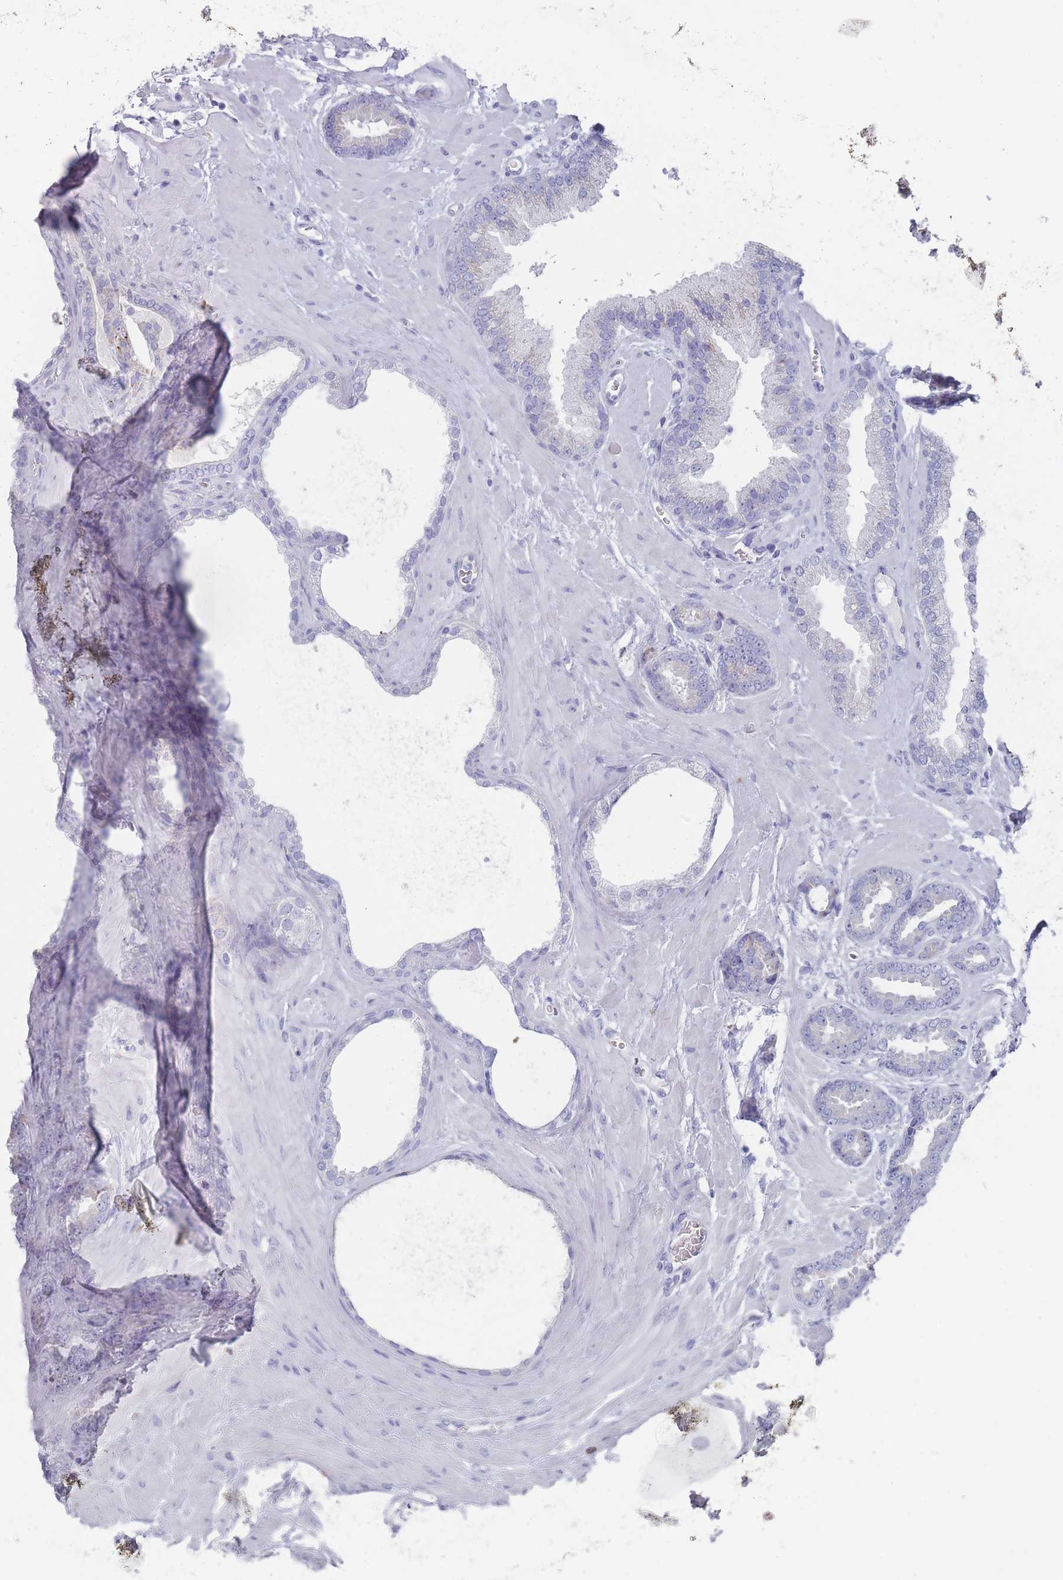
{"staining": {"intensity": "negative", "quantity": "none", "location": "none"}, "tissue": "prostate cancer", "cell_type": "Tumor cells", "image_type": "cancer", "snomed": [{"axis": "morphology", "description": "Adenocarcinoma, Low grade"}, {"axis": "topography", "description": "Prostate"}], "caption": "The immunohistochemistry (IHC) image has no significant expression in tumor cells of low-grade adenocarcinoma (prostate) tissue.", "gene": "ST8SIA5", "patient": {"sex": "male", "age": 62}}